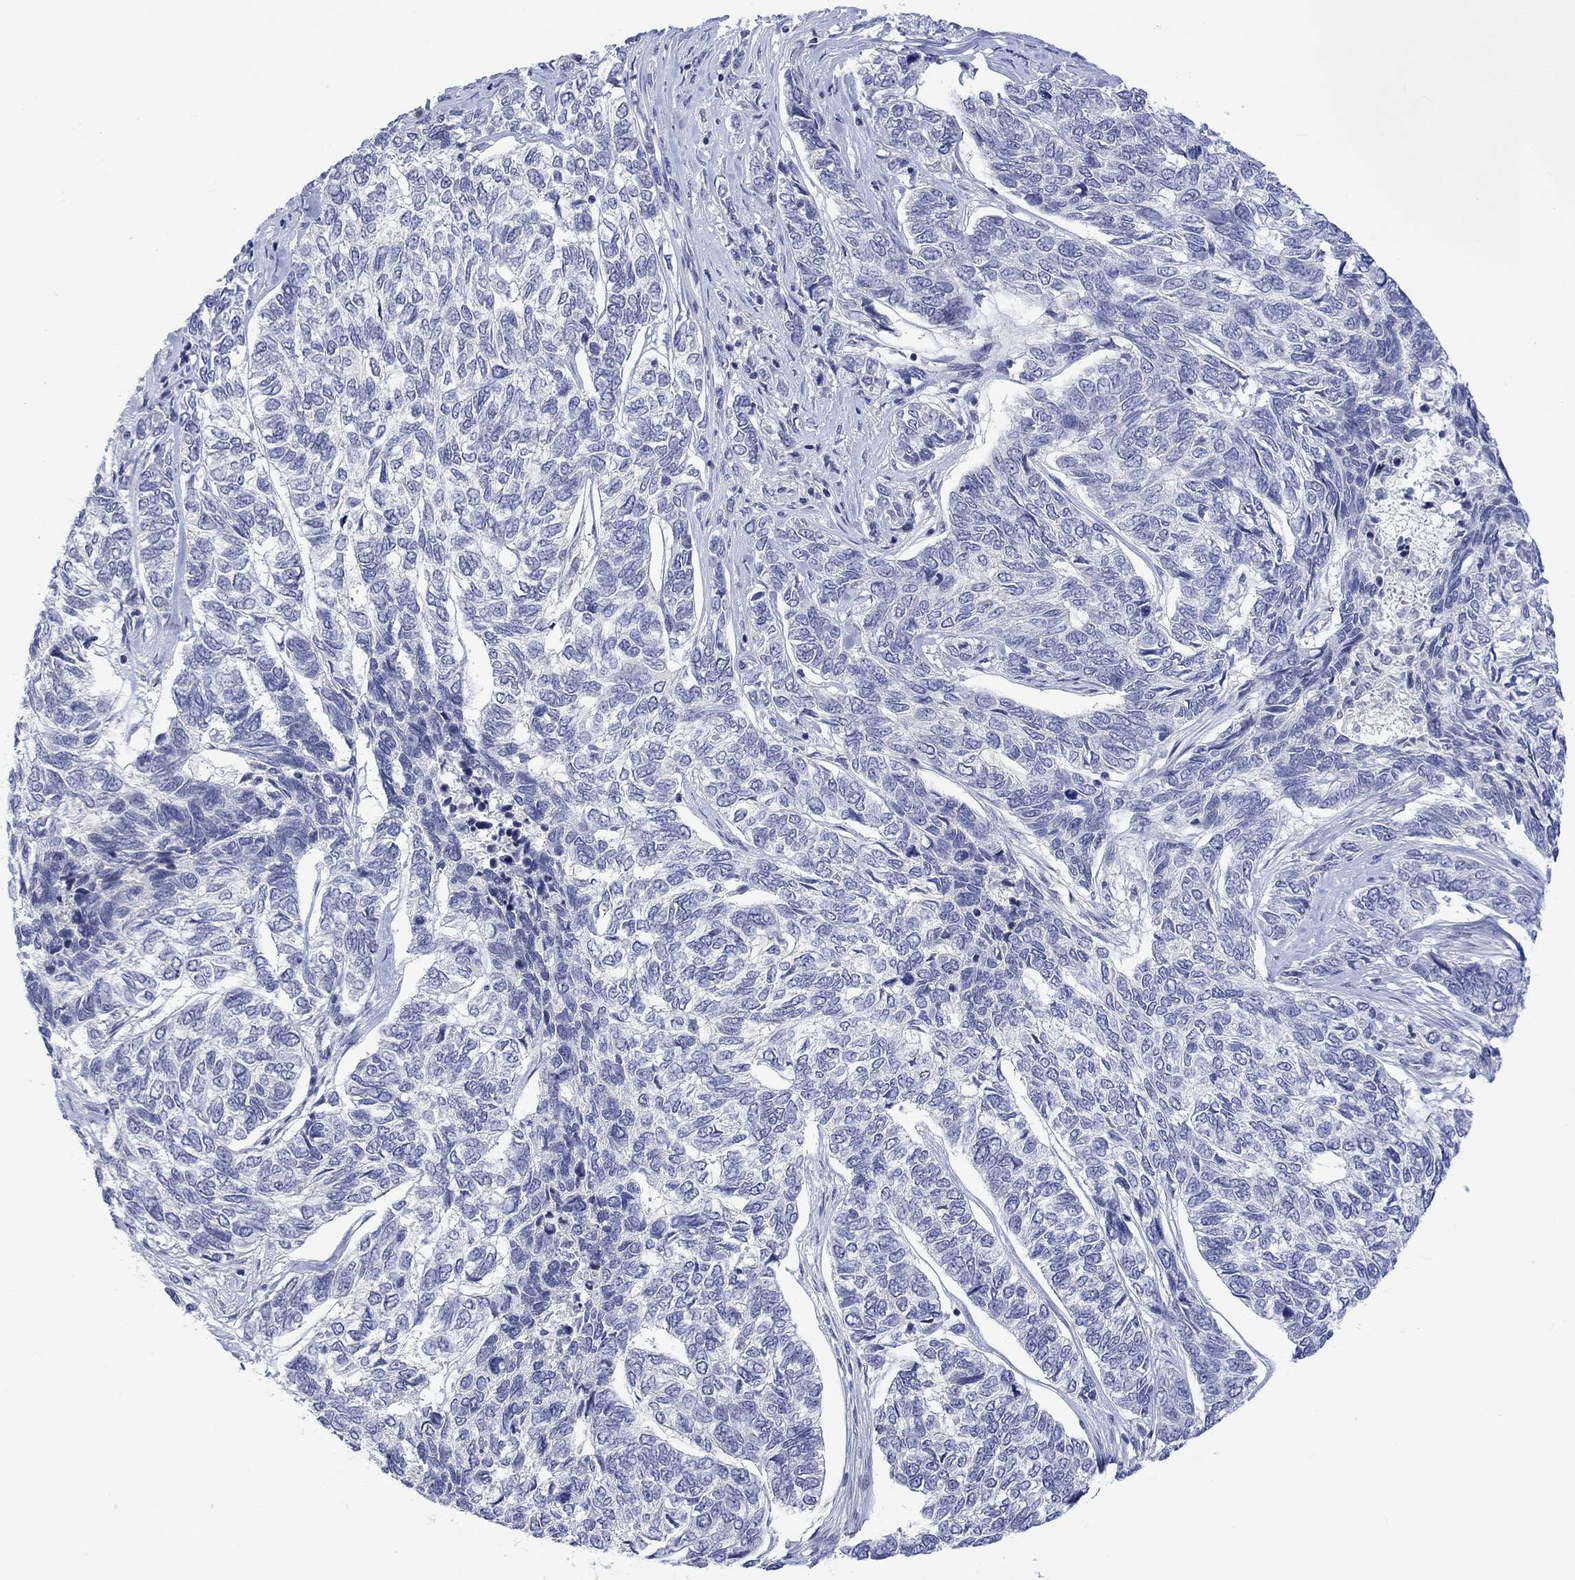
{"staining": {"intensity": "negative", "quantity": "none", "location": "none"}, "tissue": "skin cancer", "cell_type": "Tumor cells", "image_type": "cancer", "snomed": [{"axis": "morphology", "description": "Basal cell carcinoma"}, {"axis": "topography", "description": "Skin"}], "caption": "Immunohistochemical staining of basal cell carcinoma (skin) displays no significant positivity in tumor cells.", "gene": "DCX", "patient": {"sex": "female", "age": 65}}